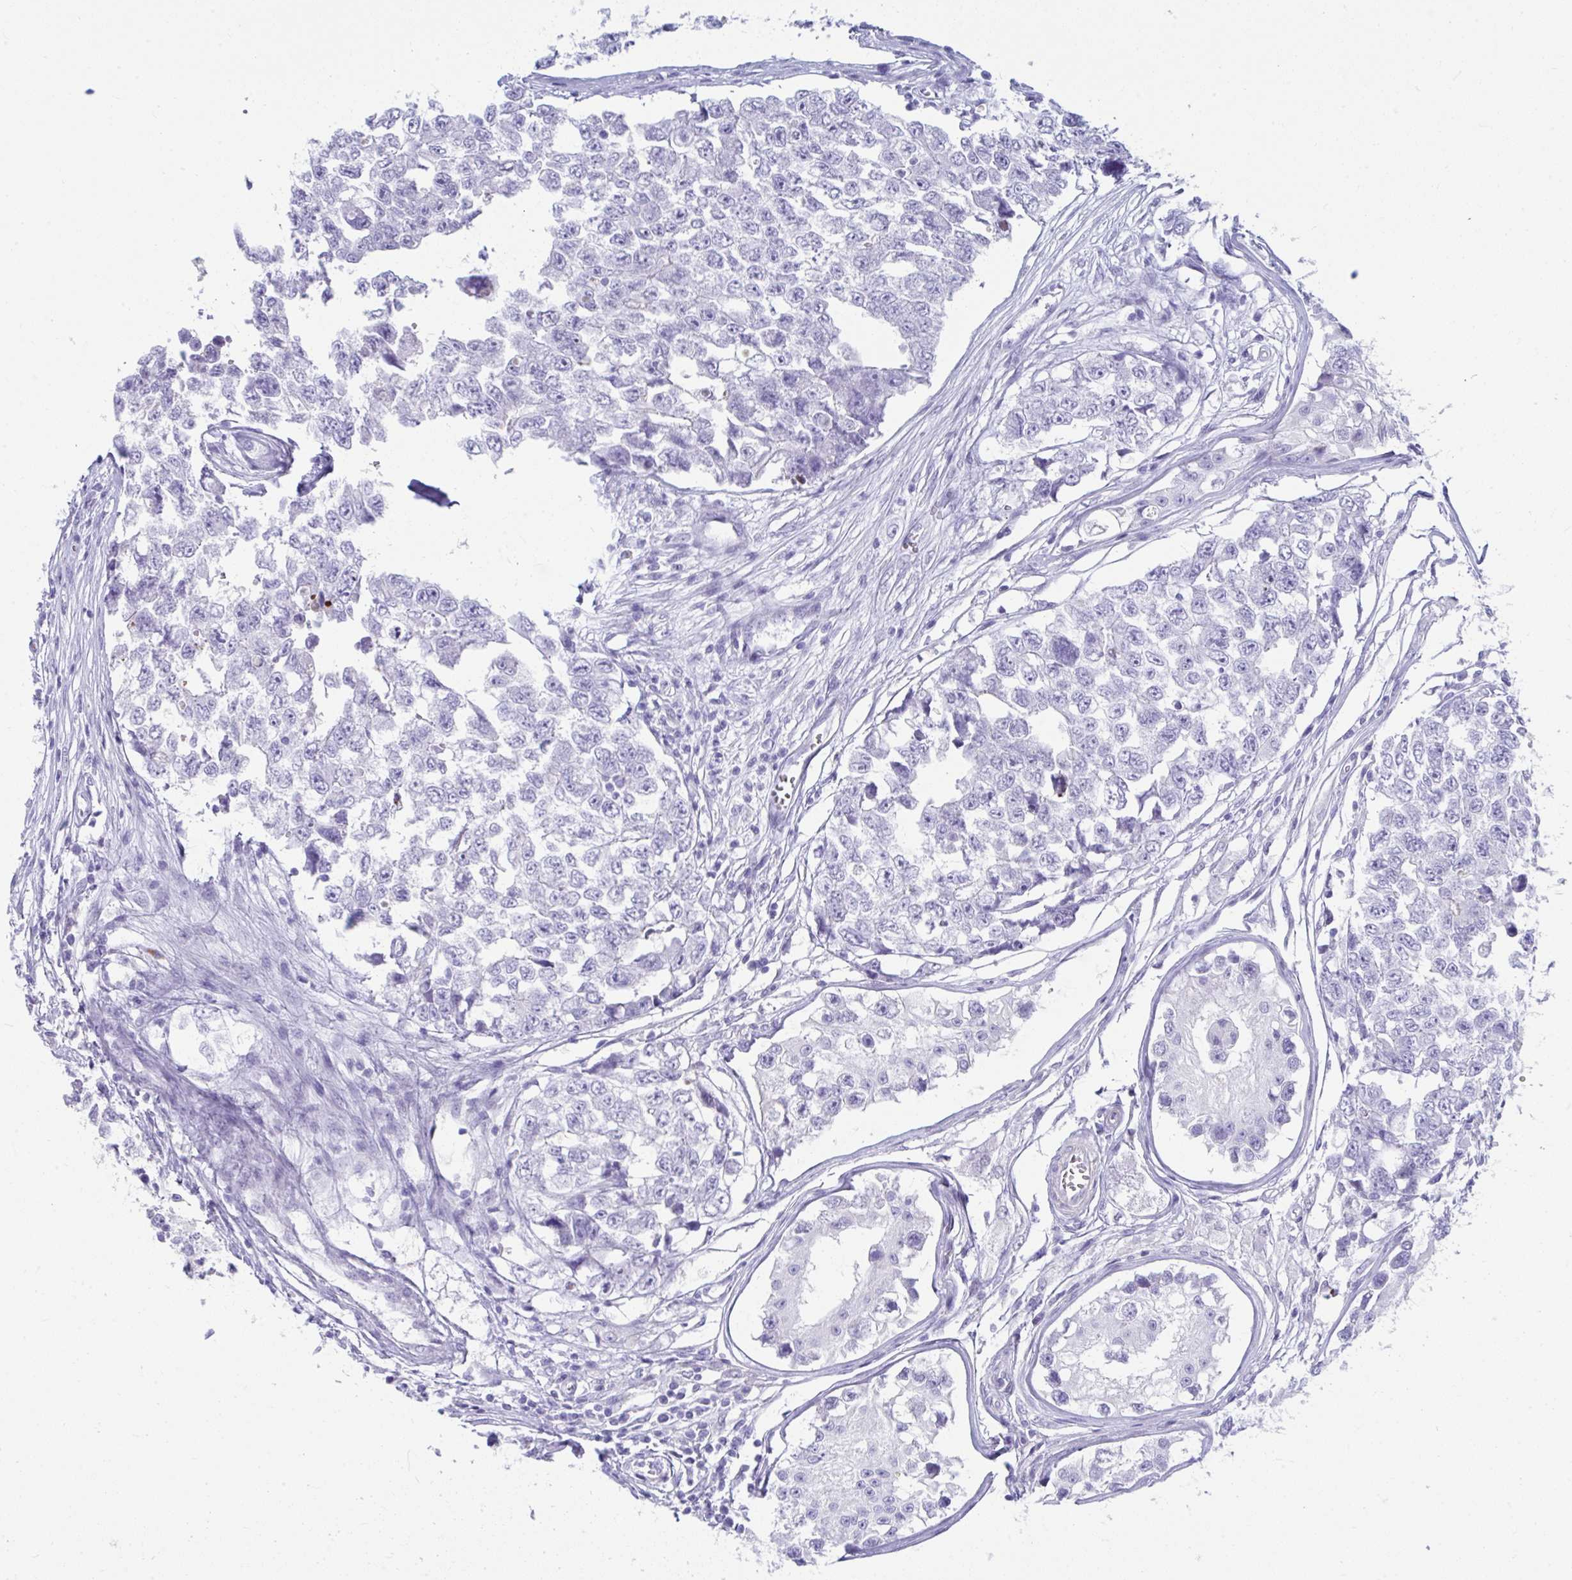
{"staining": {"intensity": "negative", "quantity": "none", "location": "none"}, "tissue": "testis cancer", "cell_type": "Tumor cells", "image_type": "cancer", "snomed": [{"axis": "morphology", "description": "Carcinoma, Embryonal, NOS"}, {"axis": "topography", "description": "Testis"}], "caption": "Embryonal carcinoma (testis) stained for a protein using immunohistochemistry reveals no positivity tumor cells.", "gene": "ISL1", "patient": {"sex": "male", "age": 18}}